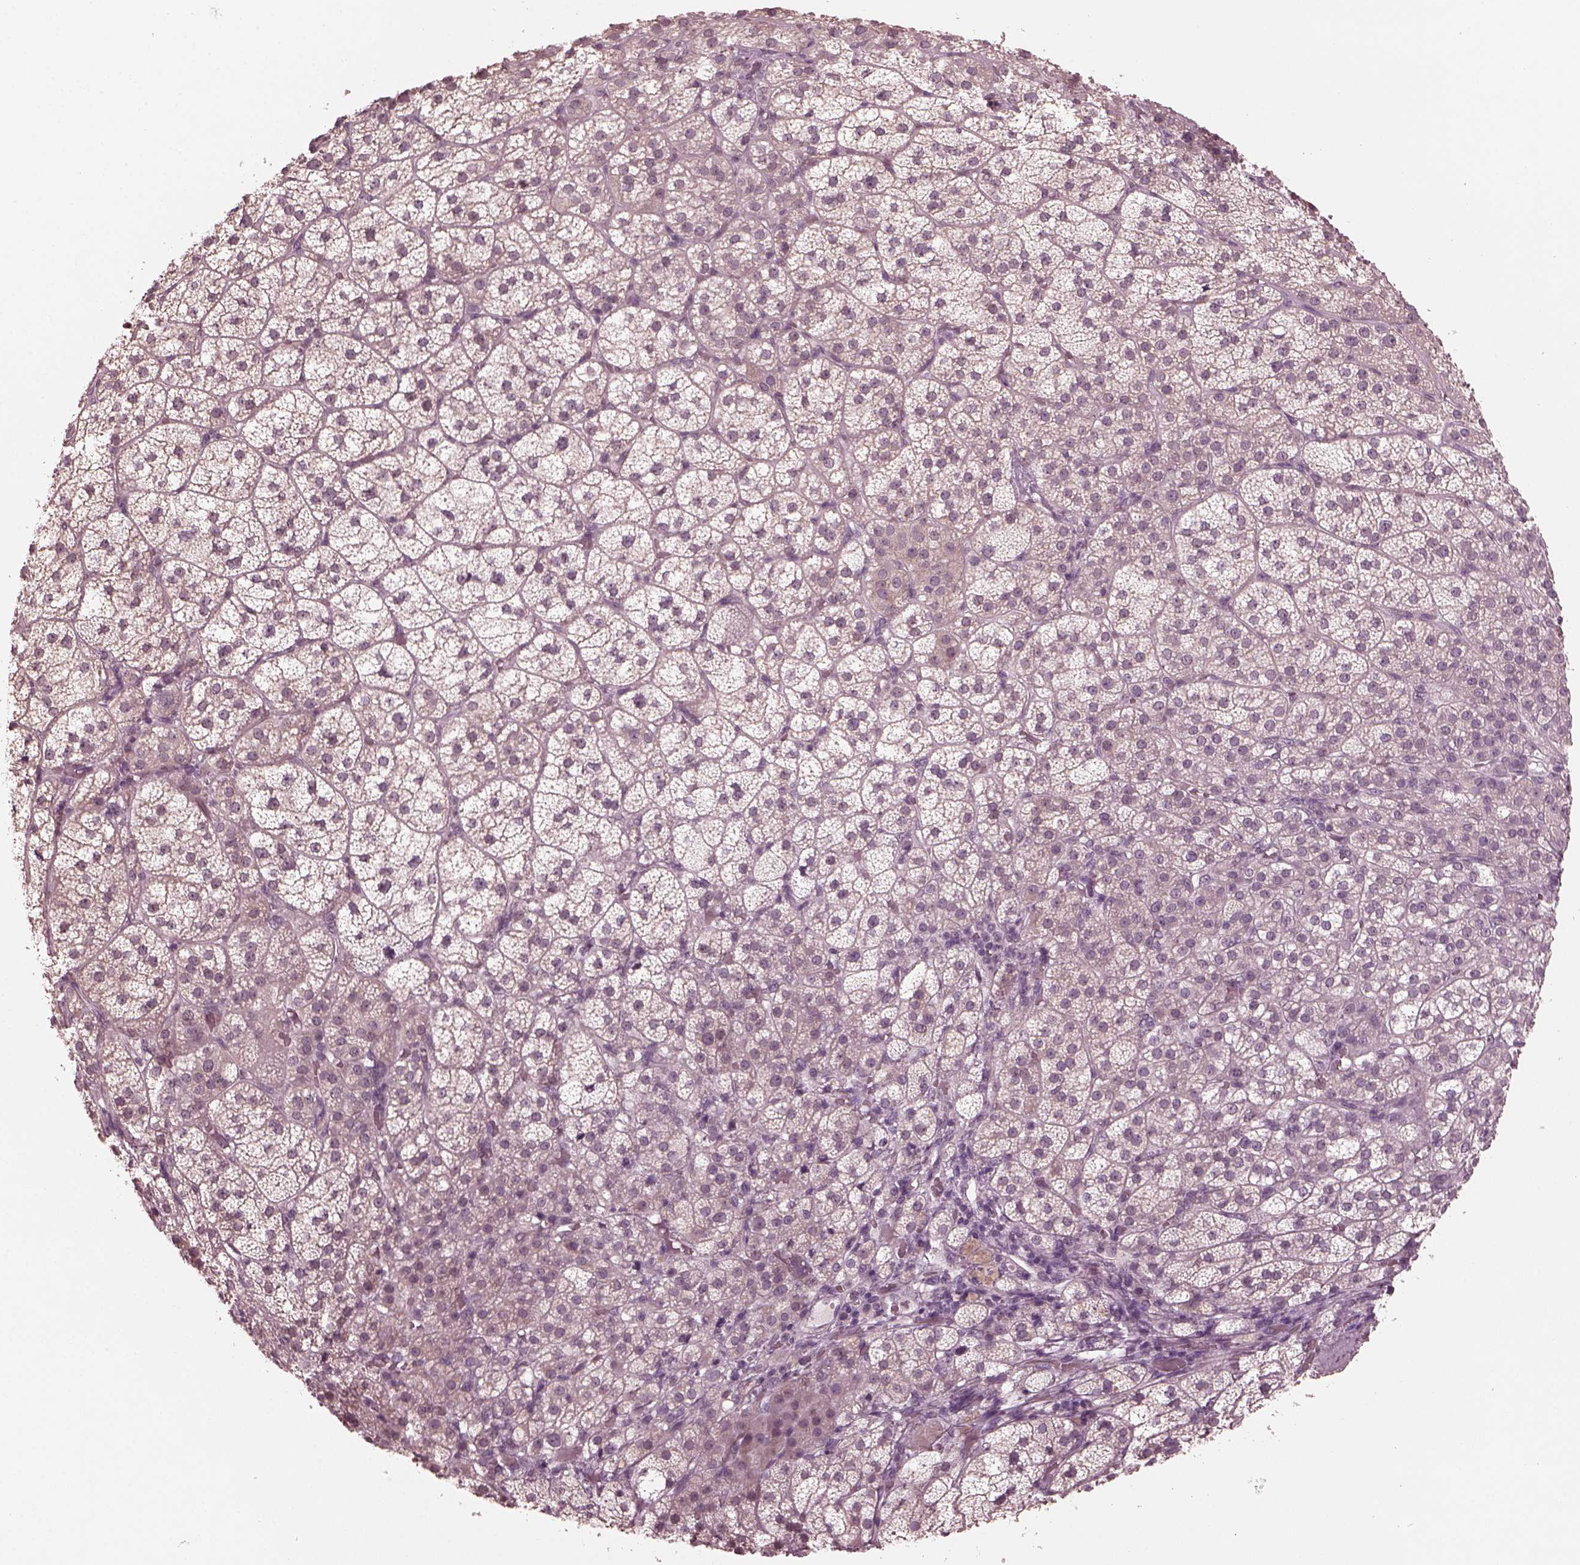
{"staining": {"intensity": "weak", "quantity": "<25%", "location": "cytoplasmic/membranous"}, "tissue": "adrenal gland", "cell_type": "Glandular cells", "image_type": "normal", "snomed": [{"axis": "morphology", "description": "Normal tissue, NOS"}, {"axis": "topography", "description": "Adrenal gland"}], "caption": "Photomicrograph shows no significant protein expression in glandular cells of benign adrenal gland.", "gene": "RGS7", "patient": {"sex": "female", "age": 60}}